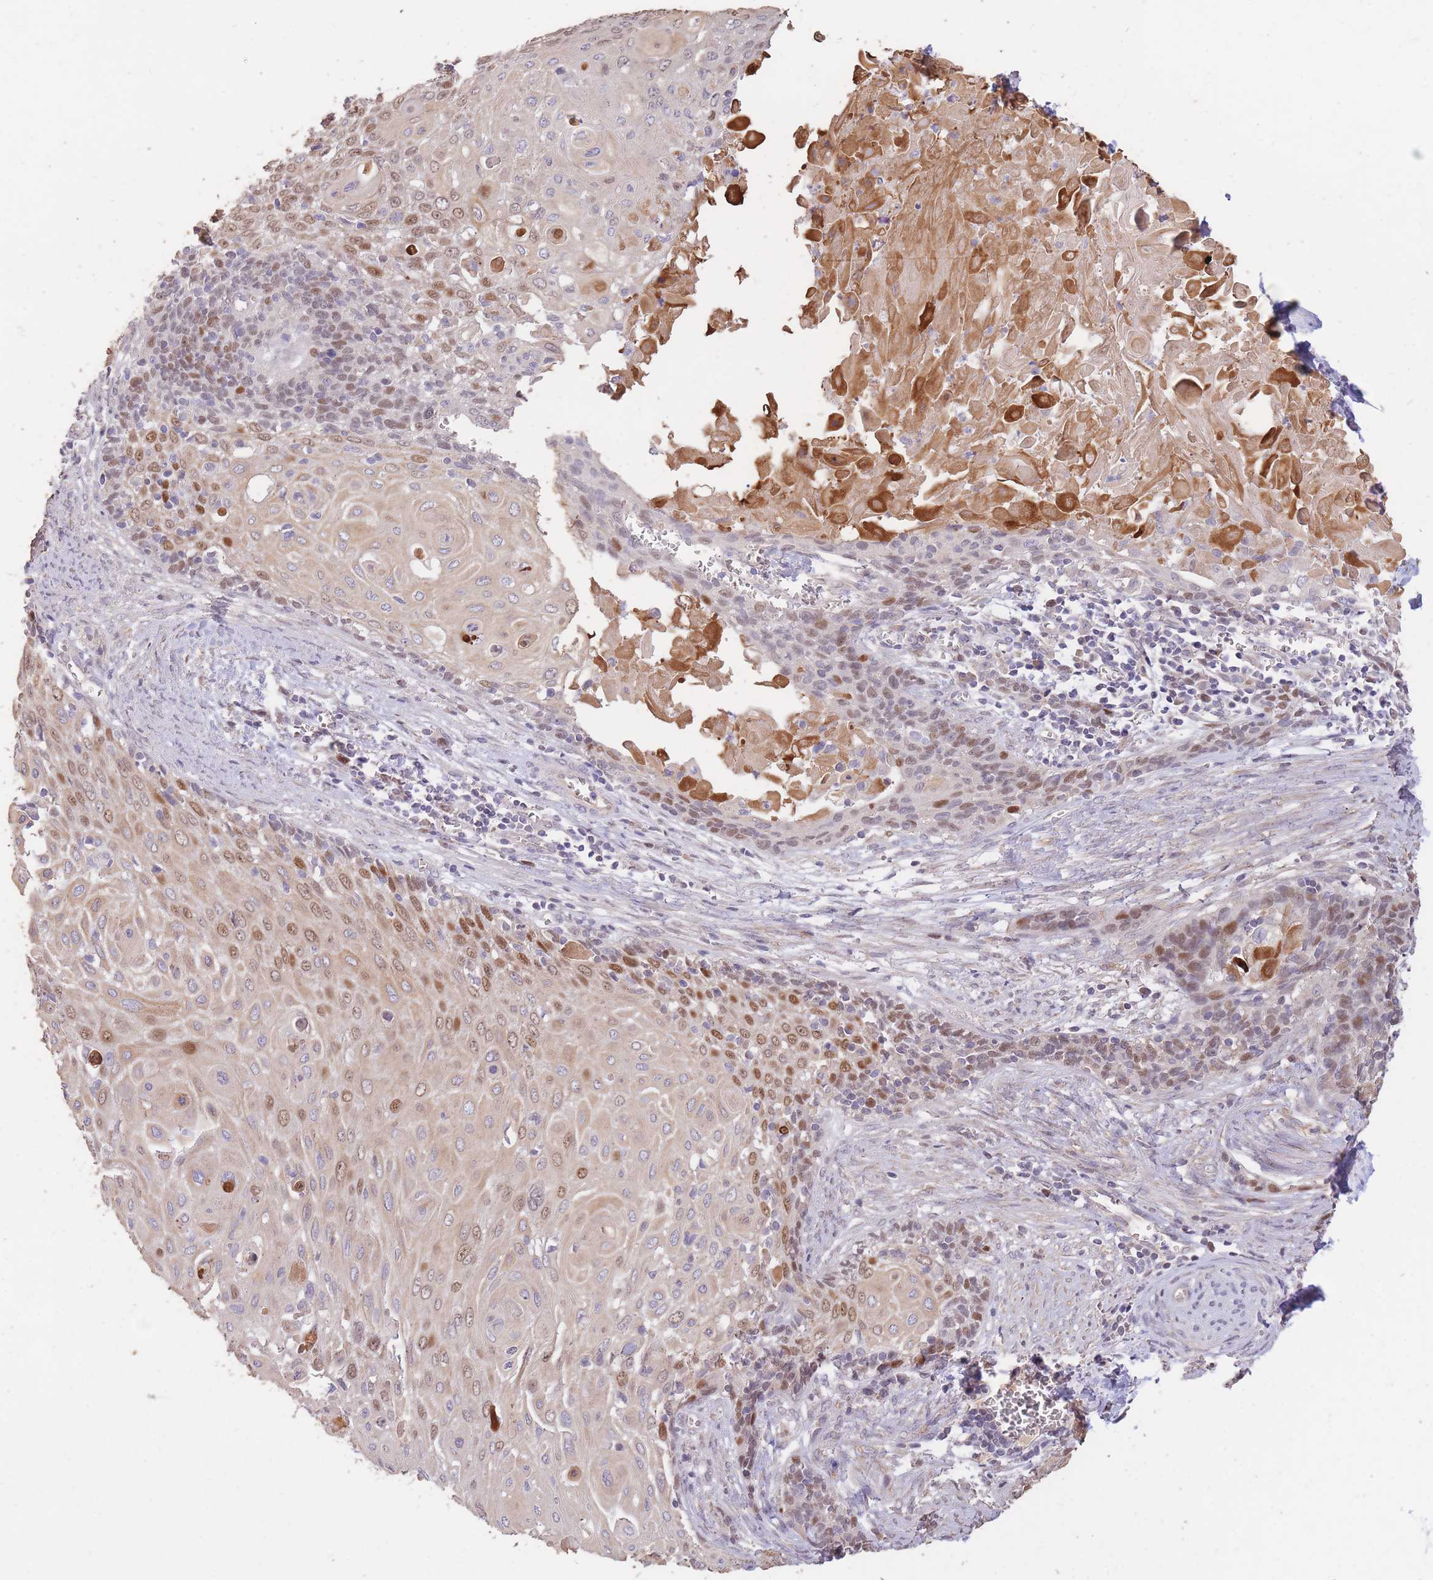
{"staining": {"intensity": "moderate", "quantity": "25%-75%", "location": "cytoplasmic/membranous,nuclear"}, "tissue": "cervical cancer", "cell_type": "Tumor cells", "image_type": "cancer", "snomed": [{"axis": "morphology", "description": "Squamous cell carcinoma, NOS"}, {"axis": "topography", "description": "Cervix"}], "caption": "Brown immunohistochemical staining in human cervical cancer displays moderate cytoplasmic/membranous and nuclear expression in about 25%-75% of tumor cells.", "gene": "RGS14", "patient": {"sex": "female", "age": 39}}